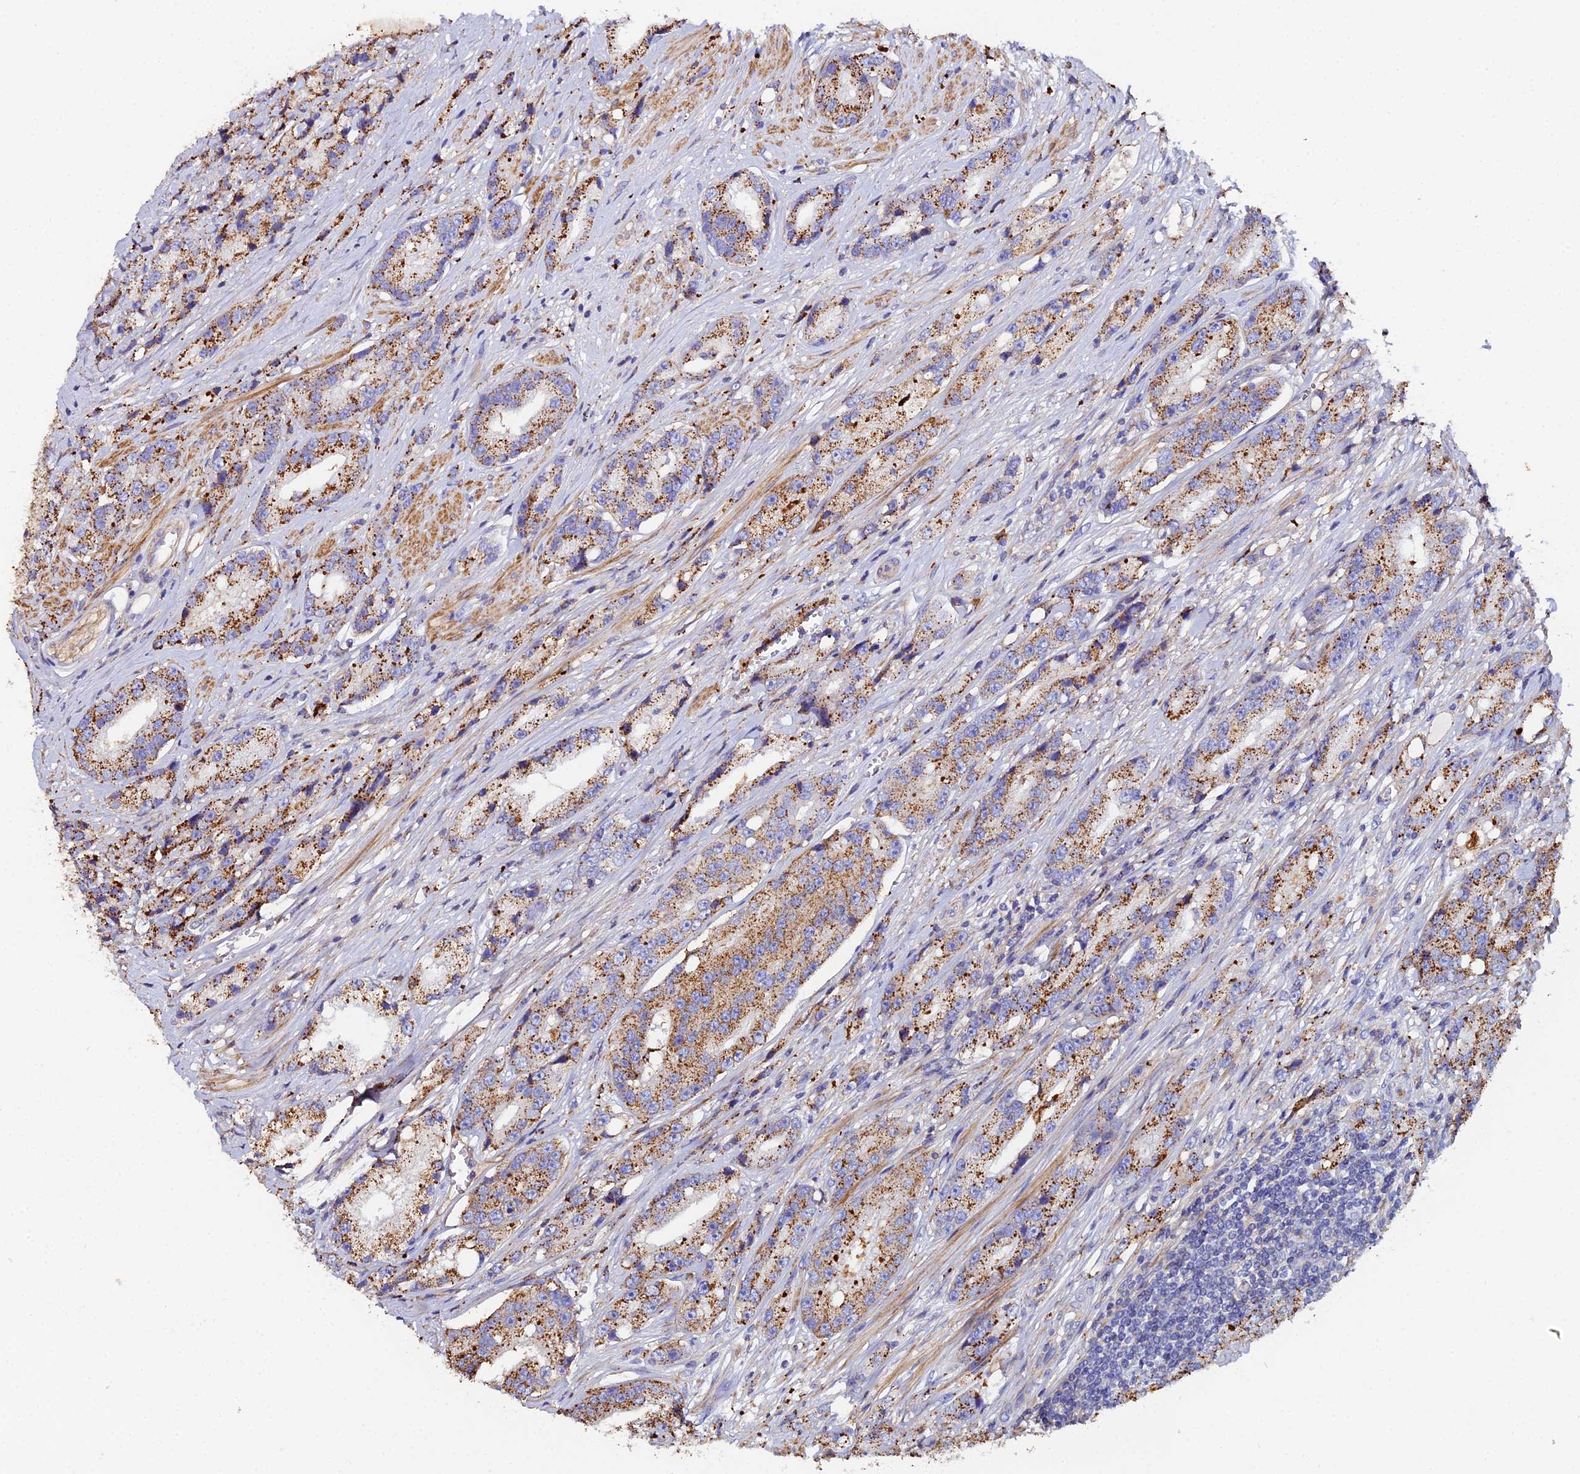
{"staining": {"intensity": "strong", "quantity": ">75%", "location": "cytoplasmic/membranous"}, "tissue": "prostate cancer", "cell_type": "Tumor cells", "image_type": "cancer", "snomed": [{"axis": "morphology", "description": "Adenocarcinoma, High grade"}, {"axis": "topography", "description": "Prostate"}], "caption": "Prostate cancer was stained to show a protein in brown. There is high levels of strong cytoplasmic/membranous positivity in about >75% of tumor cells.", "gene": "C6", "patient": {"sex": "male", "age": 74}}